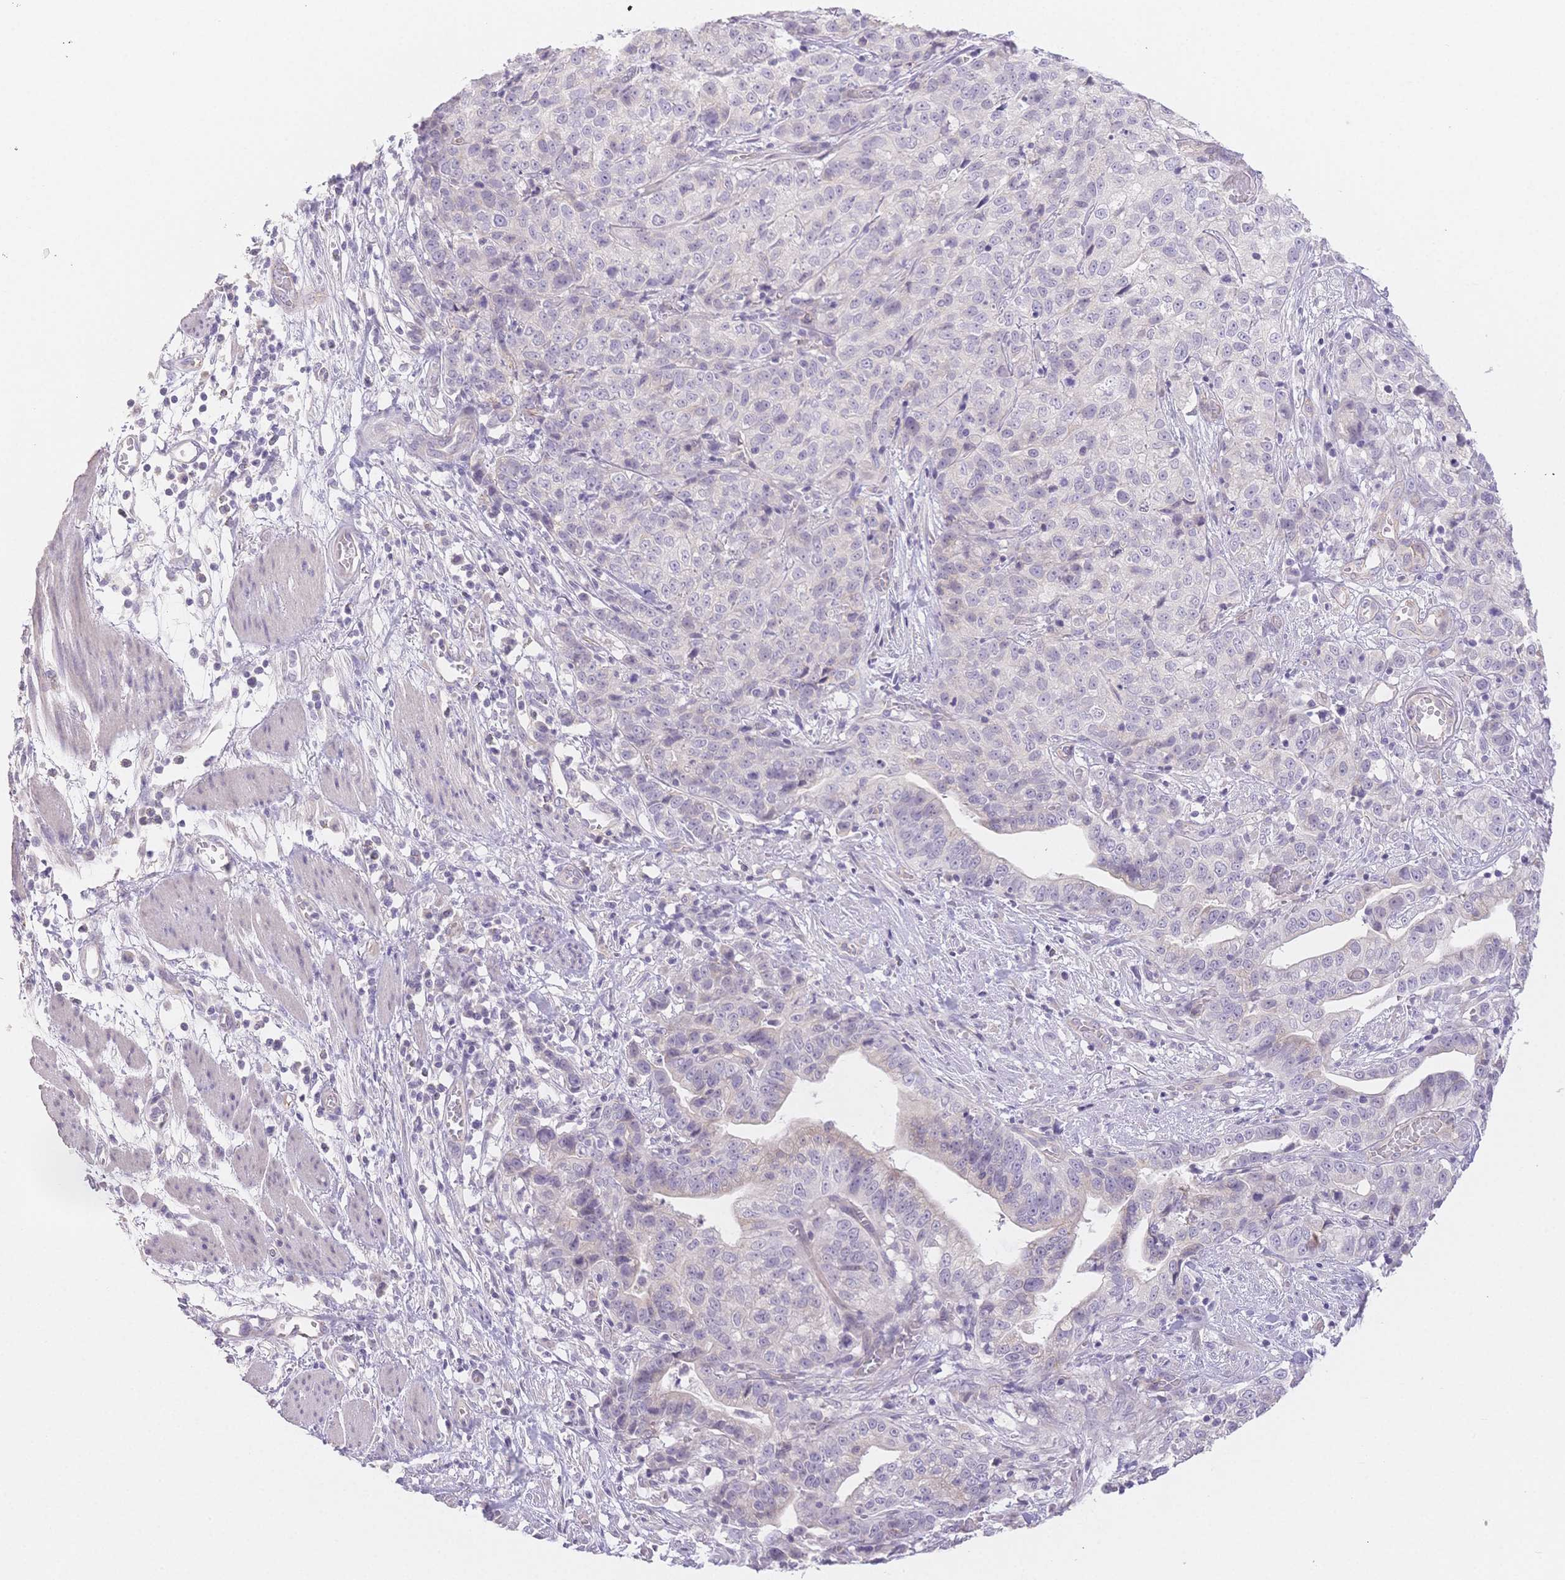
{"staining": {"intensity": "negative", "quantity": "none", "location": "none"}, "tissue": "stomach cancer", "cell_type": "Tumor cells", "image_type": "cancer", "snomed": [{"axis": "morphology", "description": "Adenocarcinoma, NOS"}, {"axis": "topography", "description": "Stomach, upper"}], "caption": "The image demonstrates no staining of tumor cells in stomach cancer (adenocarcinoma).", "gene": "SUV39H2", "patient": {"sex": "female", "age": 67}}